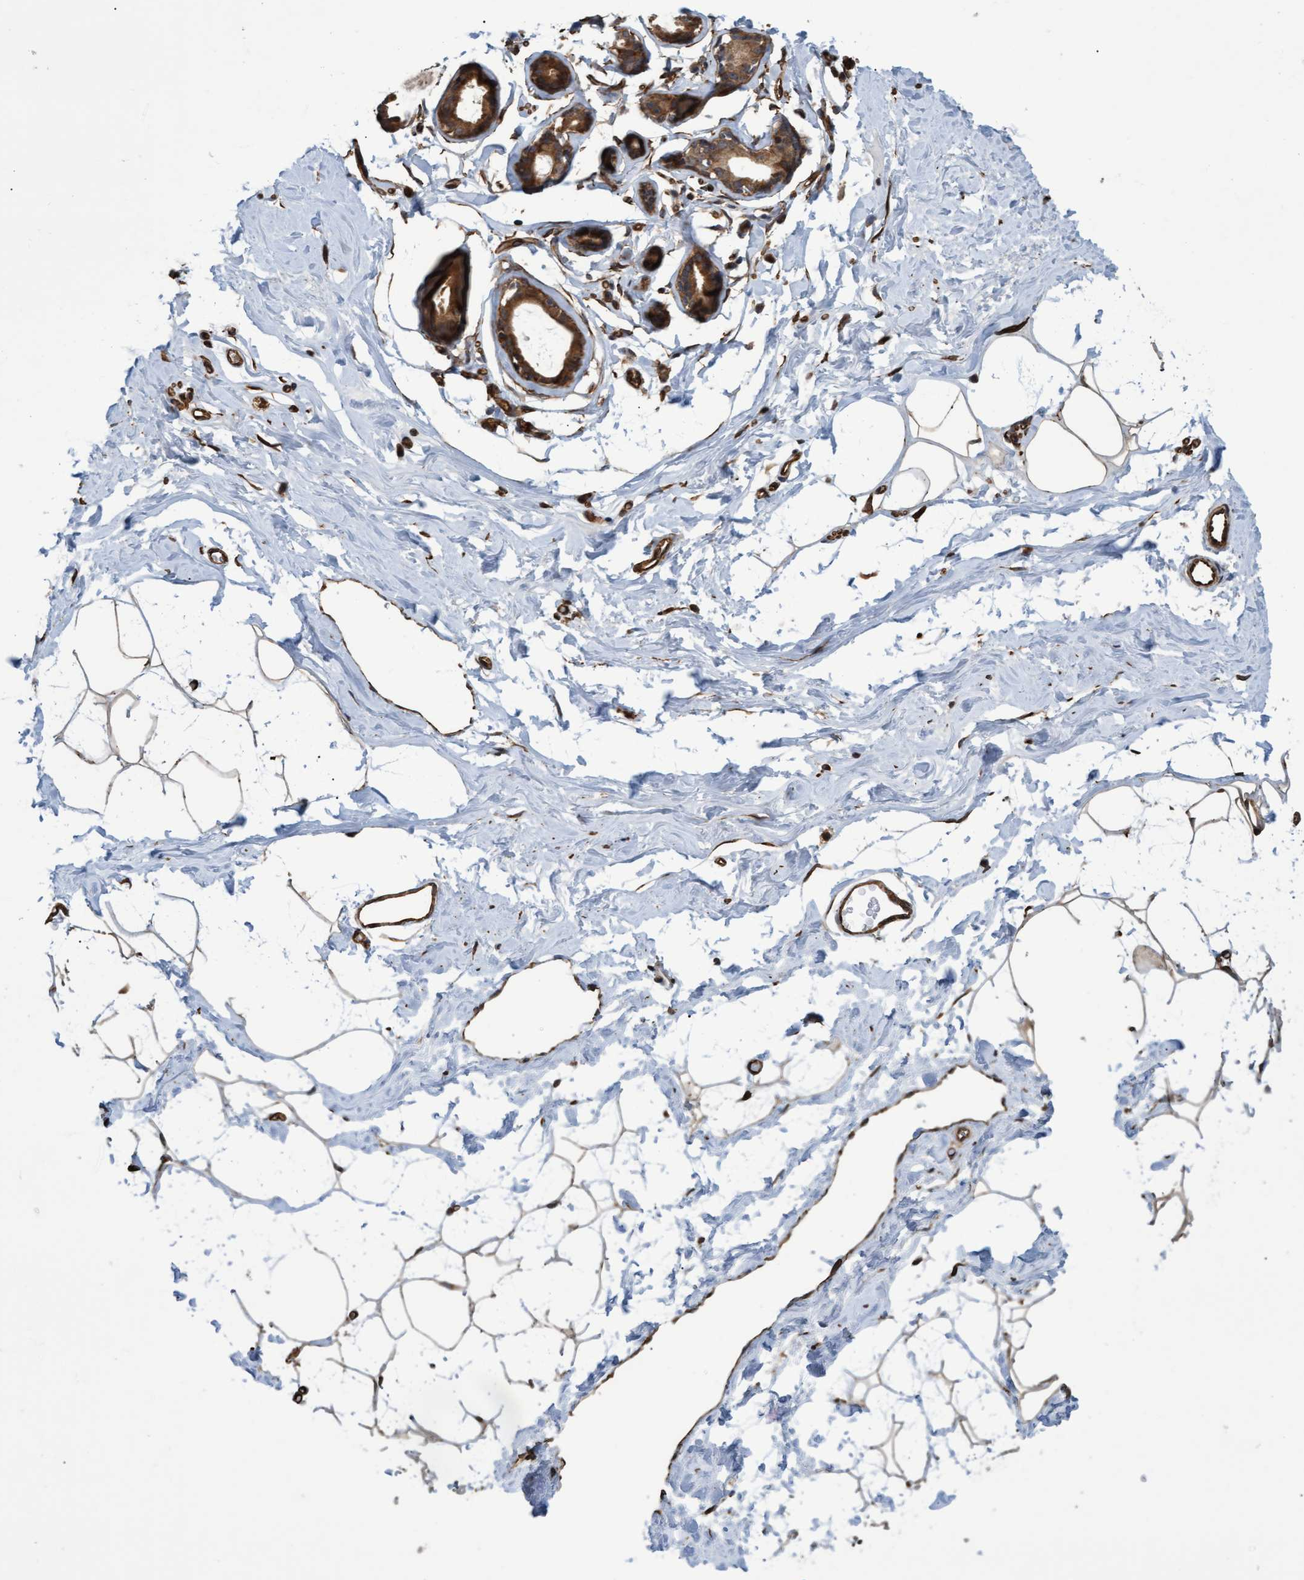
{"staining": {"intensity": "strong", "quantity": ">75%", "location": "cytoplasmic/membranous"}, "tissue": "adipose tissue", "cell_type": "Adipocytes", "image_type": "normal", "snomed": [{"axis": "morphology", "description": "Normal tissue, NOS"}, {"axis": "morphology", "description": "Fibrosis, NOS"}, {"axis": "topography", "description": "Breast"}, {"axis": "topography", "description": "Adipose tissue"}], "caption": "About >75% of adipocytes in benign adipose tissue display strong cytoplasmic/membranous protein staining as visualized by brown immunohistochemical staining.", "gene": "TNFRSF10B", "patient": {"sex": "female", "age": 39}}